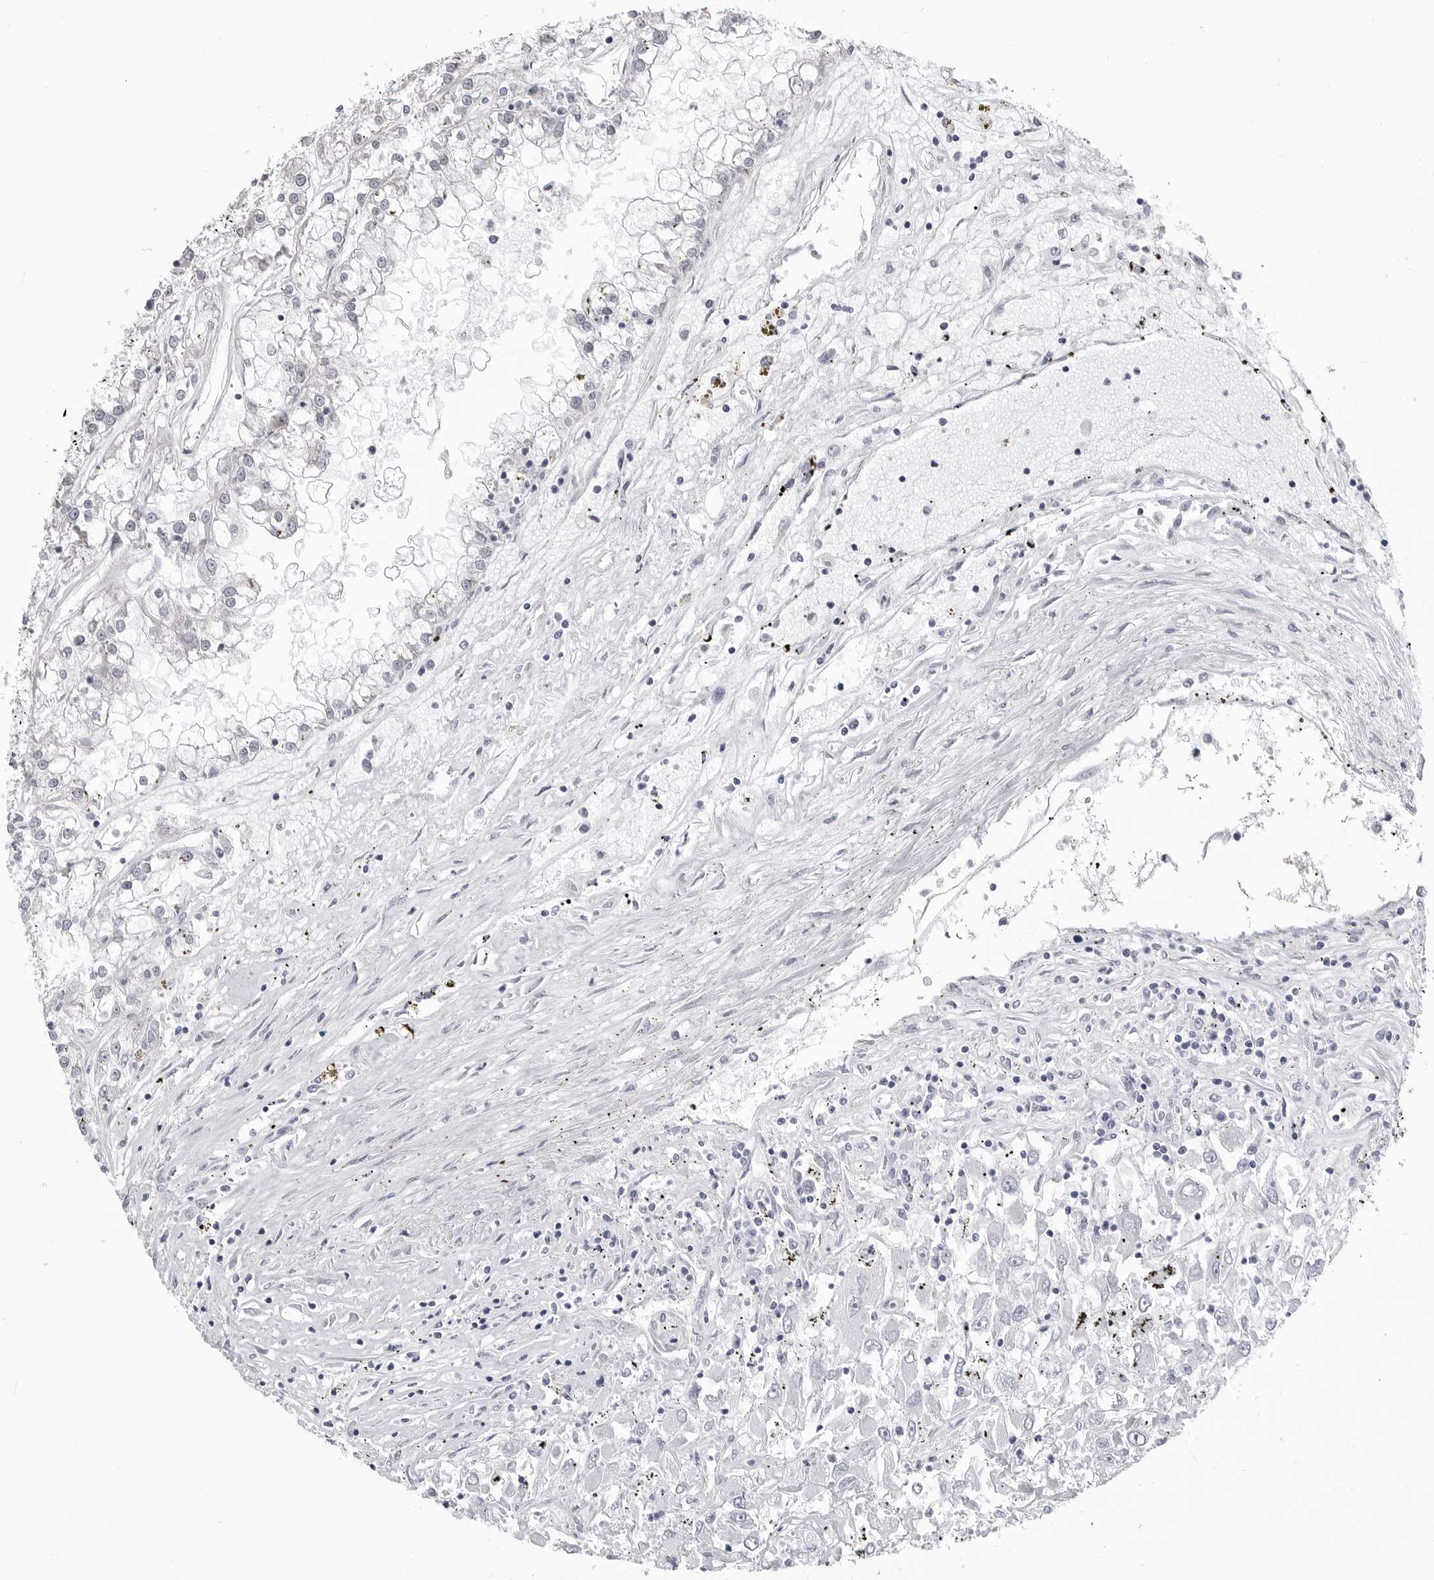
{"staining": {"intensity": "negative", "quantity": "none", "location": "none"}, "tissue": "renal cancer", "cell_type": "Tumor cells", "image_type": "cancer", "snomed": [{"axis": "morphology", "description": "Adenocarcinoma, NOS"}, {"axis": "topography", "description": "Kidney"}], "caption": "Adenocarcinoma (renal) stained for a protein using immunohistochemistry demonstrates no expression tumor cells.", "gene": "FH", "patient": {"sex": "female", "age": 52}}